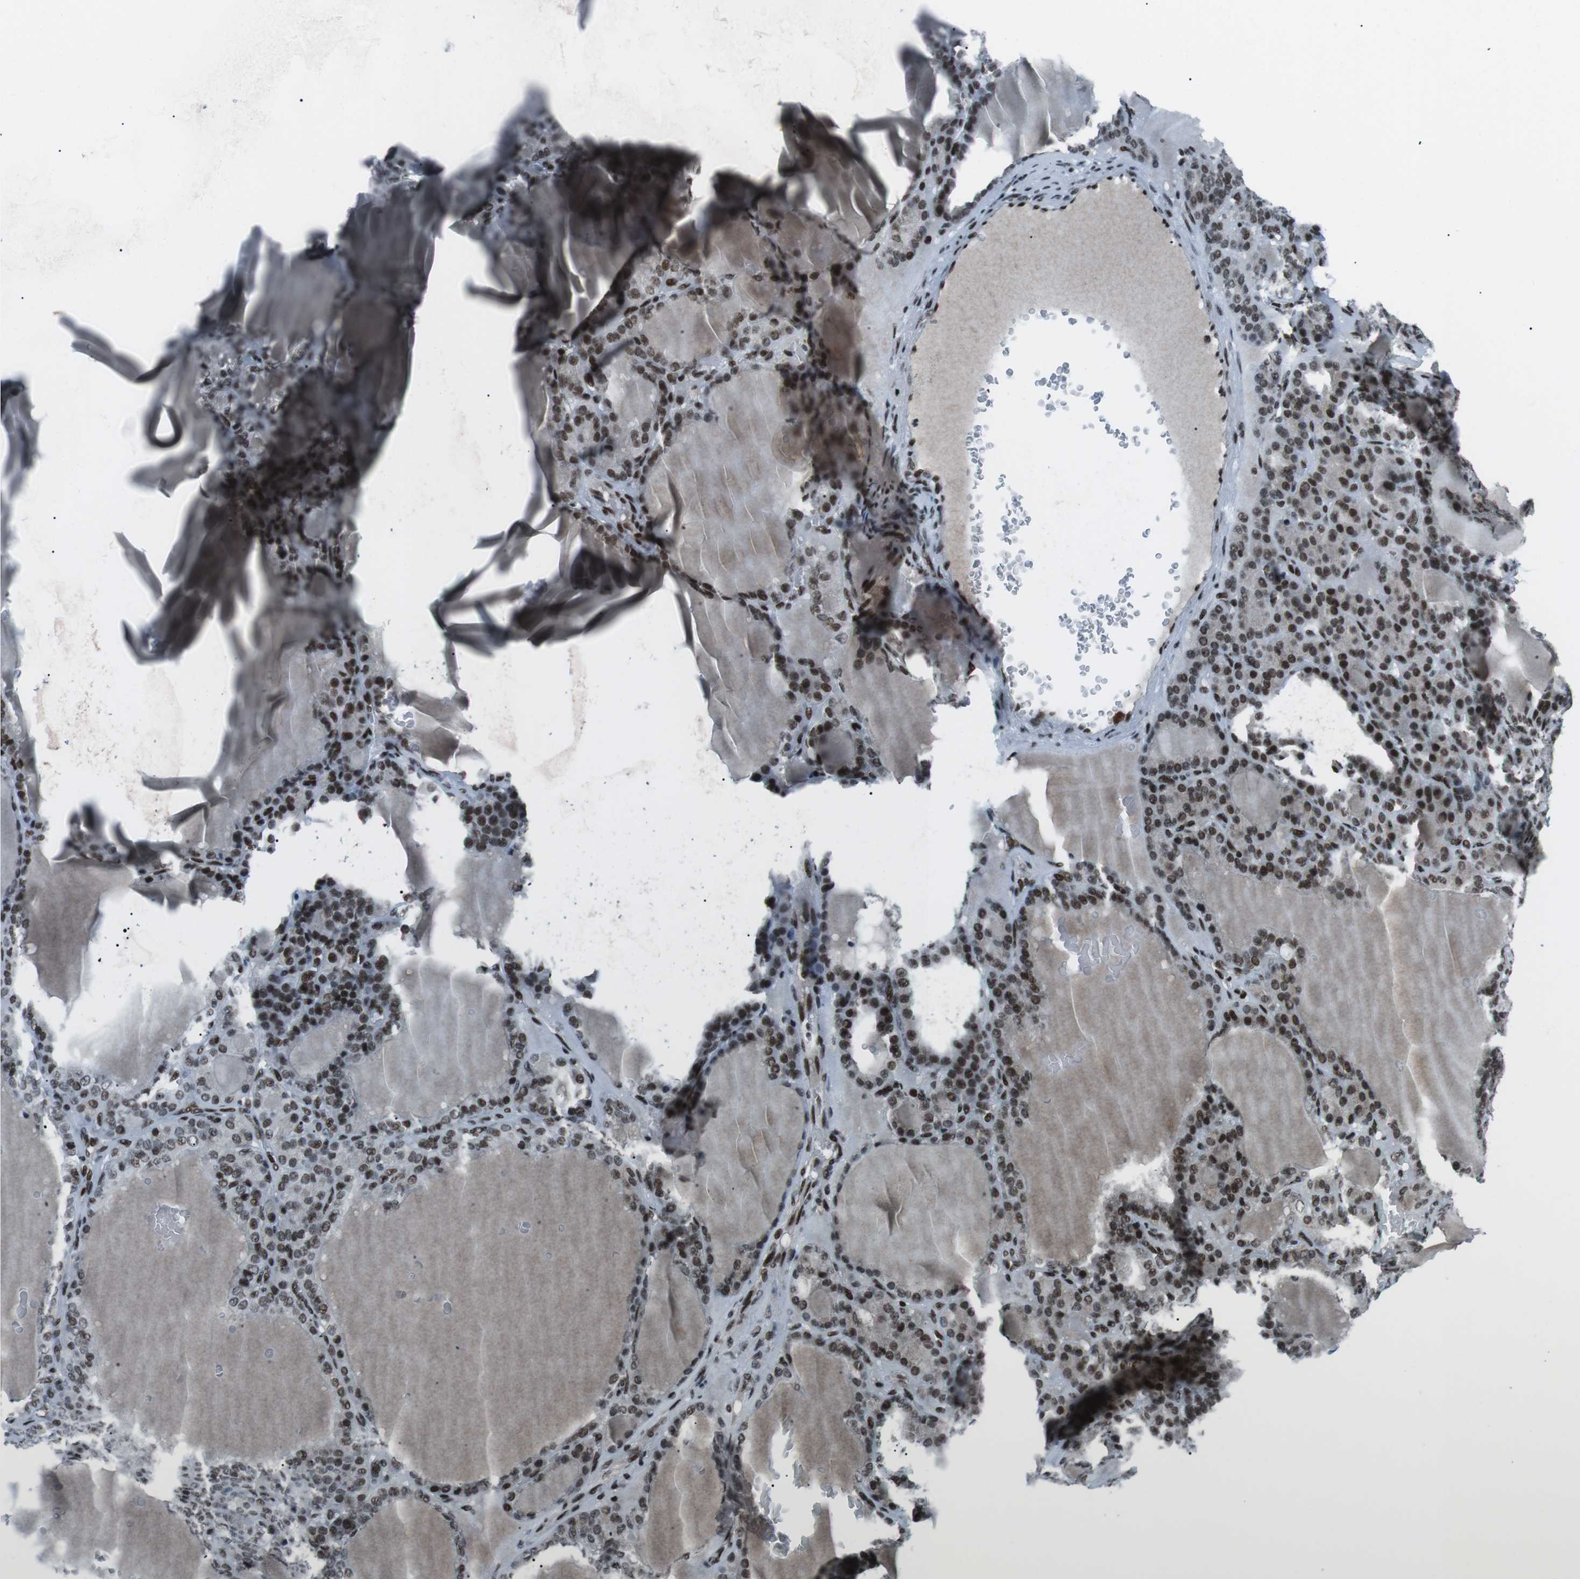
{"staining": {"intensity": "strong", "quantity": ">75%", "location": "nuclear"}, "tissue": "thyroid gland", "cell_type": "Glandular cells", "image_type": "normal", "snomed": [{"axis": "morphology", "description": "Normal tissue, NOS"}, {"axis": "topography", "description": "Thyroid gland"}], "caption": "The histopathology image demonstrates immunohistochemical staining of normal thyroid gland. There is strong nuclear staining is seen in about >75% of glandular cells. (Stains: DAB in brown, nuclei in blue, Microscopy: brightfield microscopy at high magnification).", "gene": "TAF1", "patient": {"sex": "female", "age": 28}}